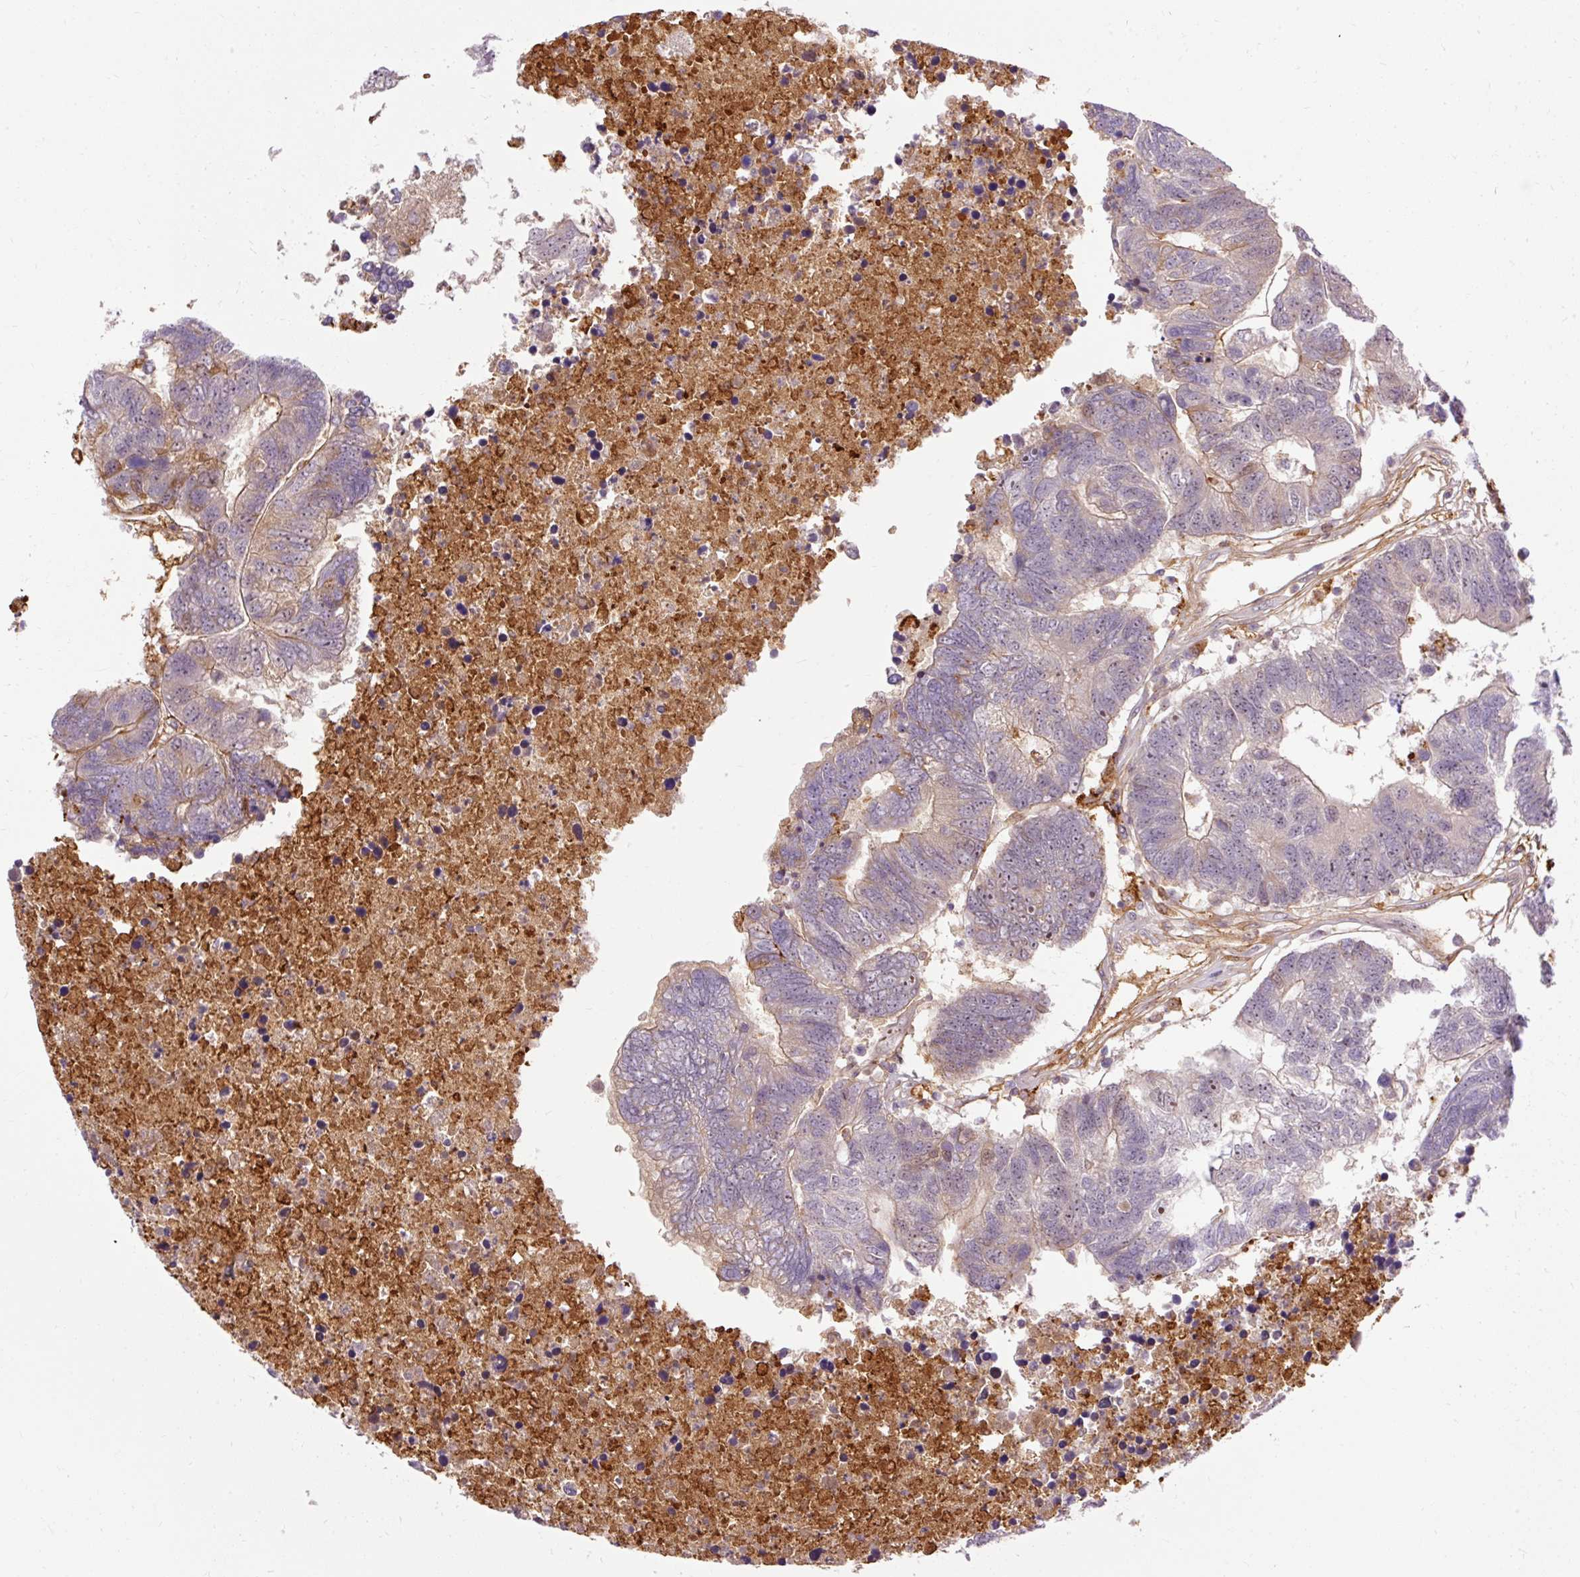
{"staining": {"intensity": "moderate", "quantity": "<25%", "location": "cytoplasmic/membranous"}, "tissue": "colorectal cancer", "cell_type": "Tumor cells", "image_type": "cancer", "snomed": [{"axis": "morphology", "description": "Adenocarcinoma, NOS"}, {"axis": "topography", "description": "Colon"}], "caption": "Protein analysis of adenocarcinoma (colorectal) tissue reveals moderate cytoplasmic/membranous positivity in approximately <25% of tumor cells. The protein of interest is stained brown, and the nuclei are stained in blue (DAB IHC with brightfield microscopy, high magnification).", "gene": "CEBPZ", "patient": {"sex": "female", "age": 48}}